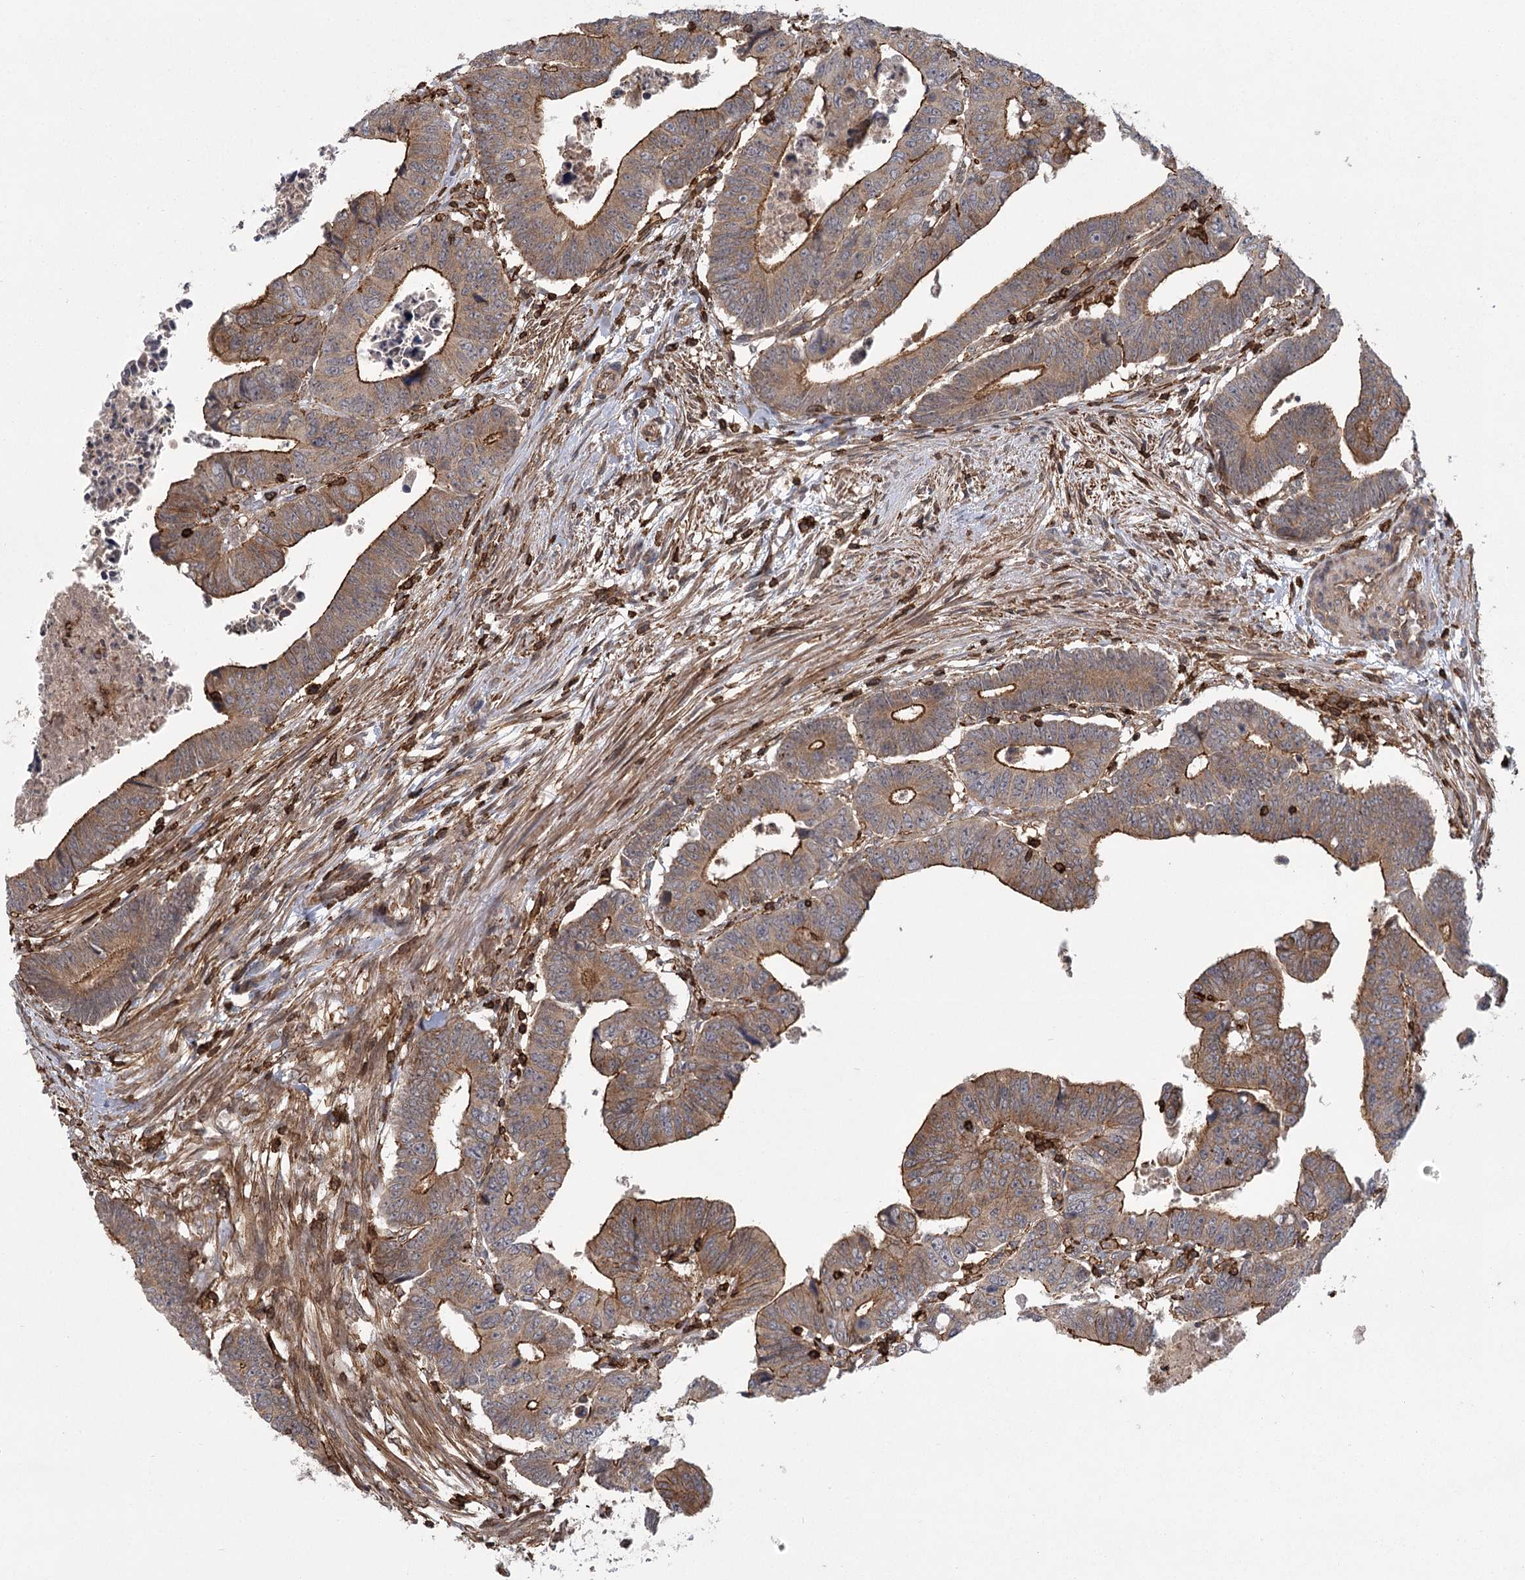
{"staining": {"intensity": "strong", "quantity": ">75%", "location": "cytoplasmic/membranous"}, "tissue": "colorectal cancer", "cell_type": "Tumor cells", "image_type": "cancer", "snomed": [{"axis": "morphology", "description": "Normal tissue, NOS"}, {"axis": "morphology", "description": "Adenocarcinoma, NOS"}, {"axis": "topography", "description": "Rectum"}], "caption": "This is a photomicrograph of IHC staining of adenocarcinoma (colorectal), which shows strong staining in the cytoplasmic/membranous of tumor cells.", "gene": "MEPE", "patient": {"sex": "female", "age": 65}}